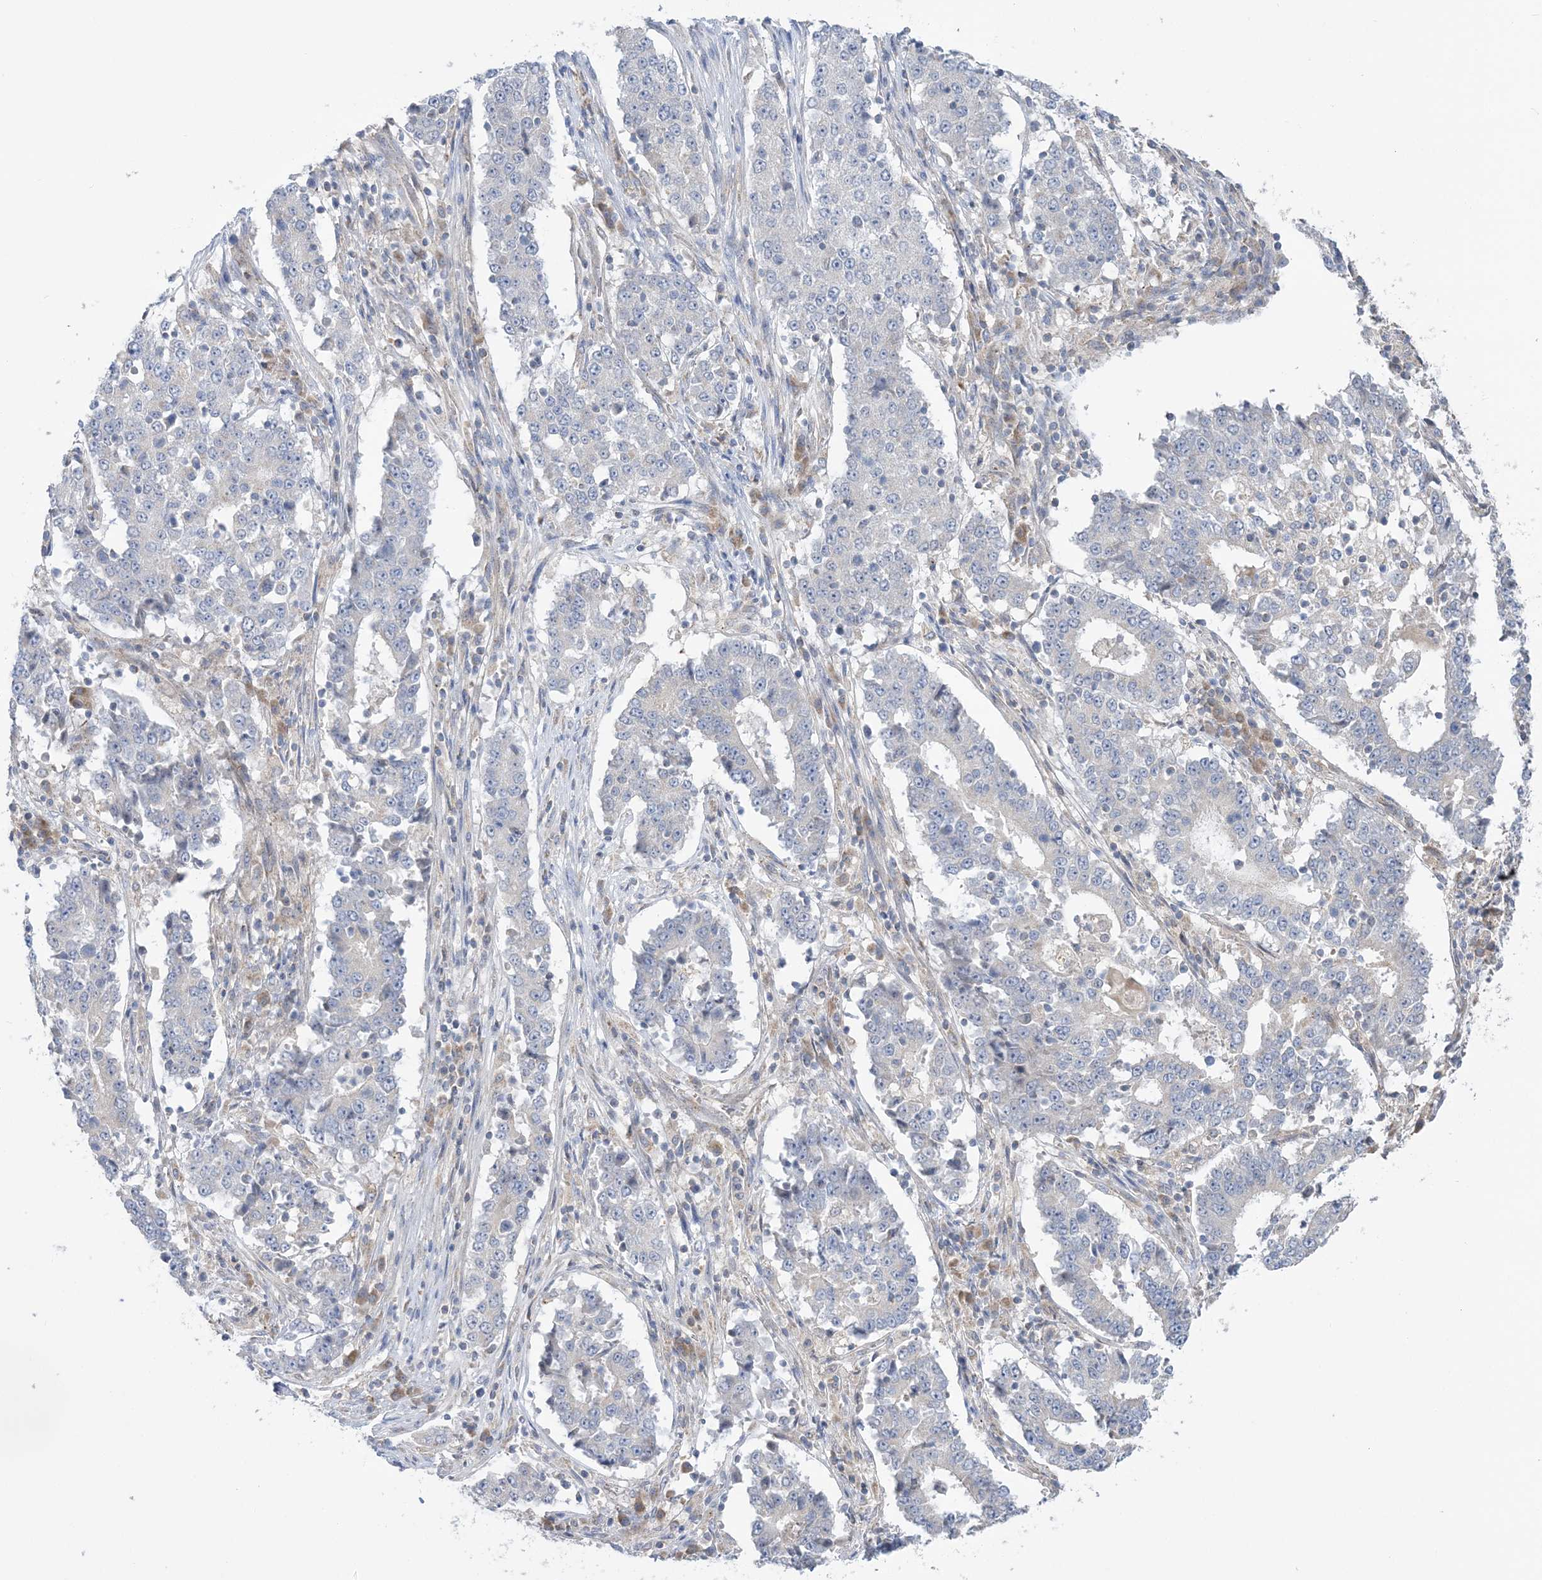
{"staining": {"intensity": "negative", "quantity": "none", "location": "none"}, "tissue": "stomach cancer", "cell_type": "Tumor cells", "image_type": "cancer", "snomed": [{"axis": "morphology", "description": "Adenocarcinoma, NOS"}, {"axis": "topography", "description": "Stomach"}], "caption": "This is a image of IHC staining of adenocarcinoma (stomach), which shows no expression in tumor cells.", "gene": "MMADHC", "patient": {"sex": "male", "age": 59}}